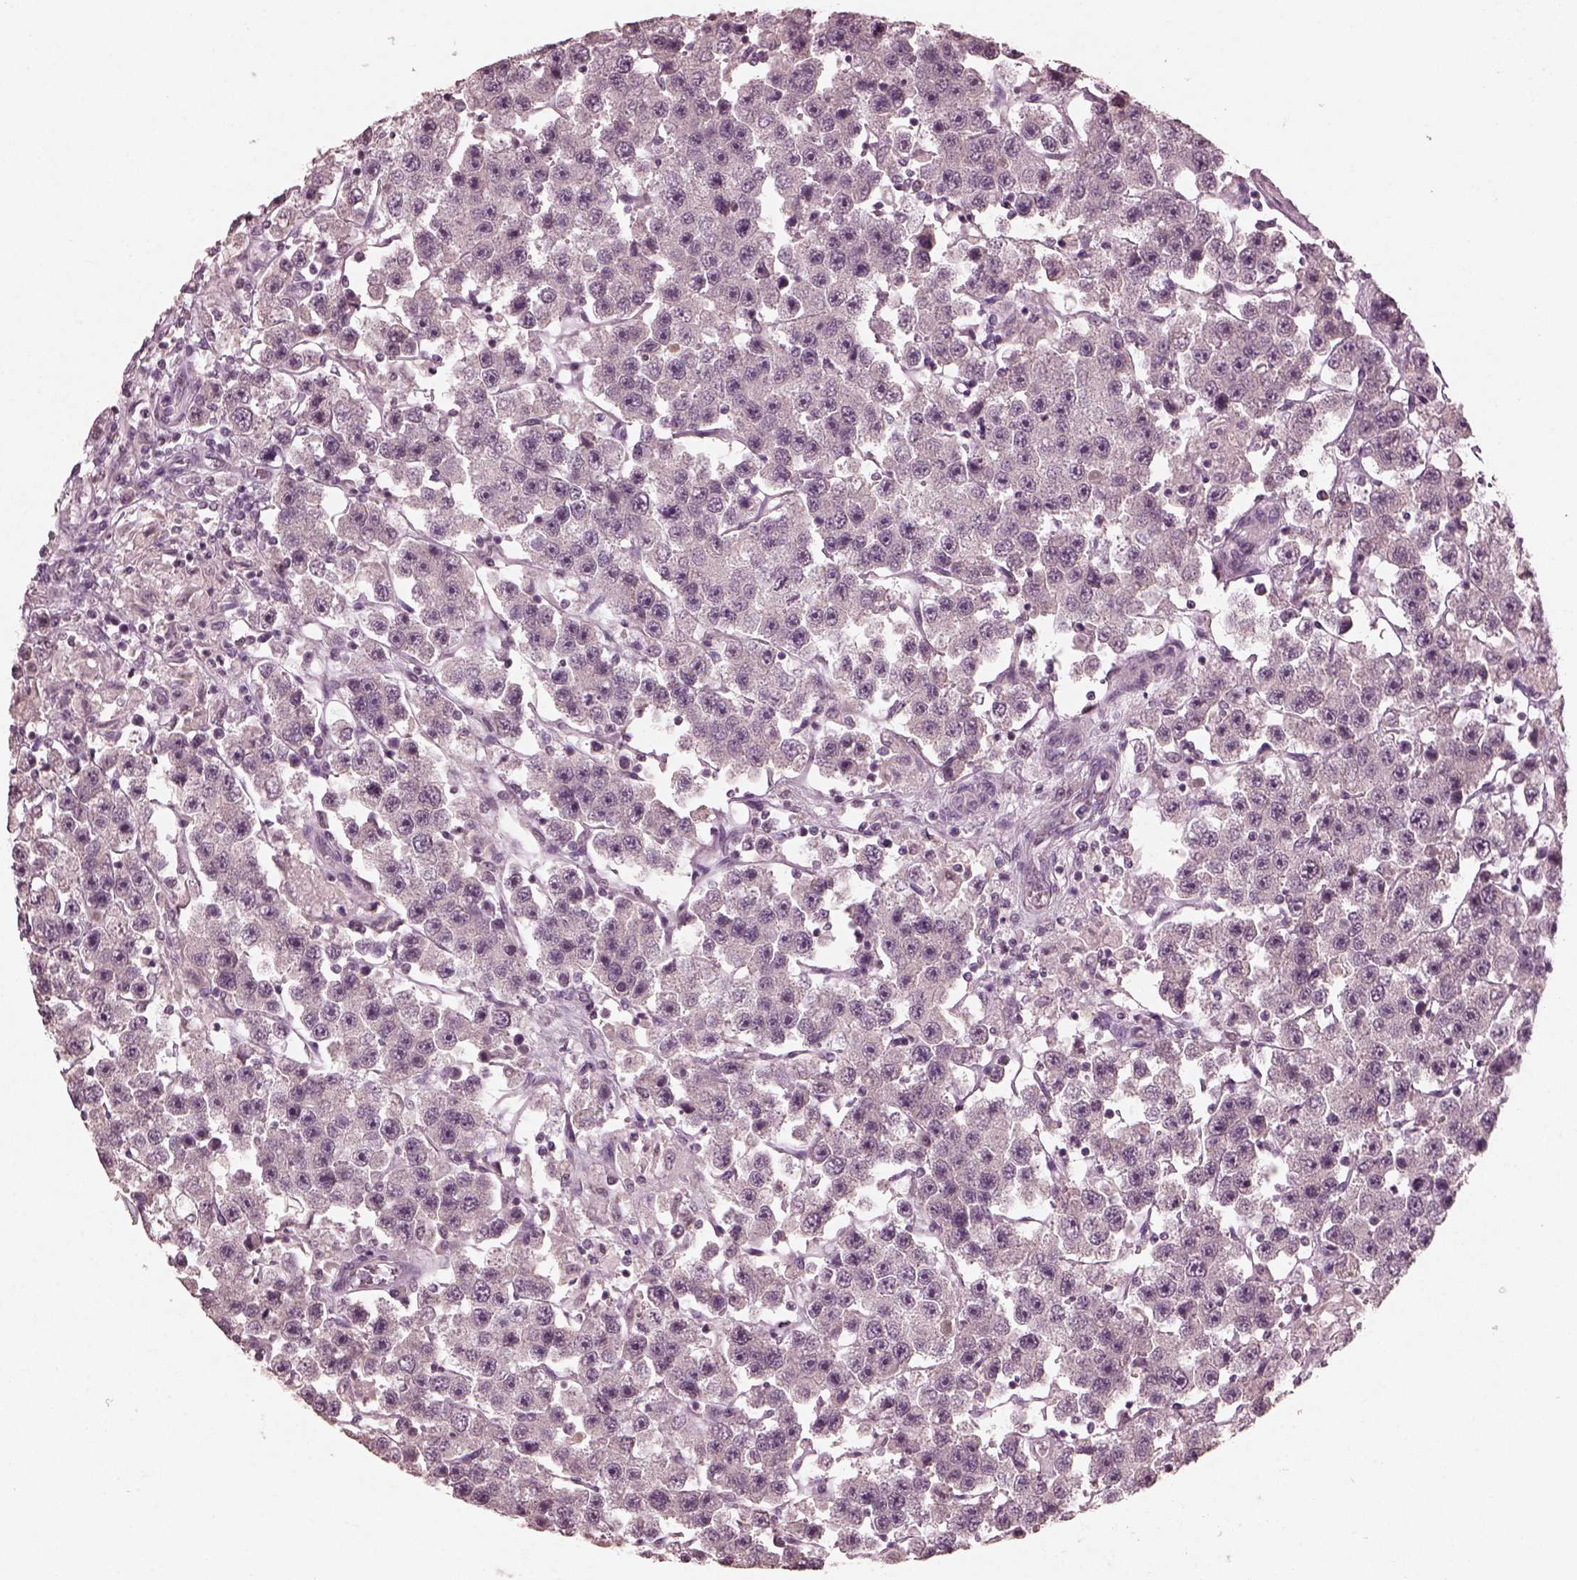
{"staining": {"intensity": "negative", "quantity": "none", "location": "none"}, "tissue": "testis cancer", "cell_type": "Tumor cells", "image_type": "cancer", "snomed": [{"axis": "morphology", "description": "Seminoma, NOS"}, {"axis": "topography", "description": "Testis"}], "caption": "There is no significant positivity in tumor cells of testis seminoma.", "gene": "RGS7", "patient": {"sex": "male", "age": 45}}